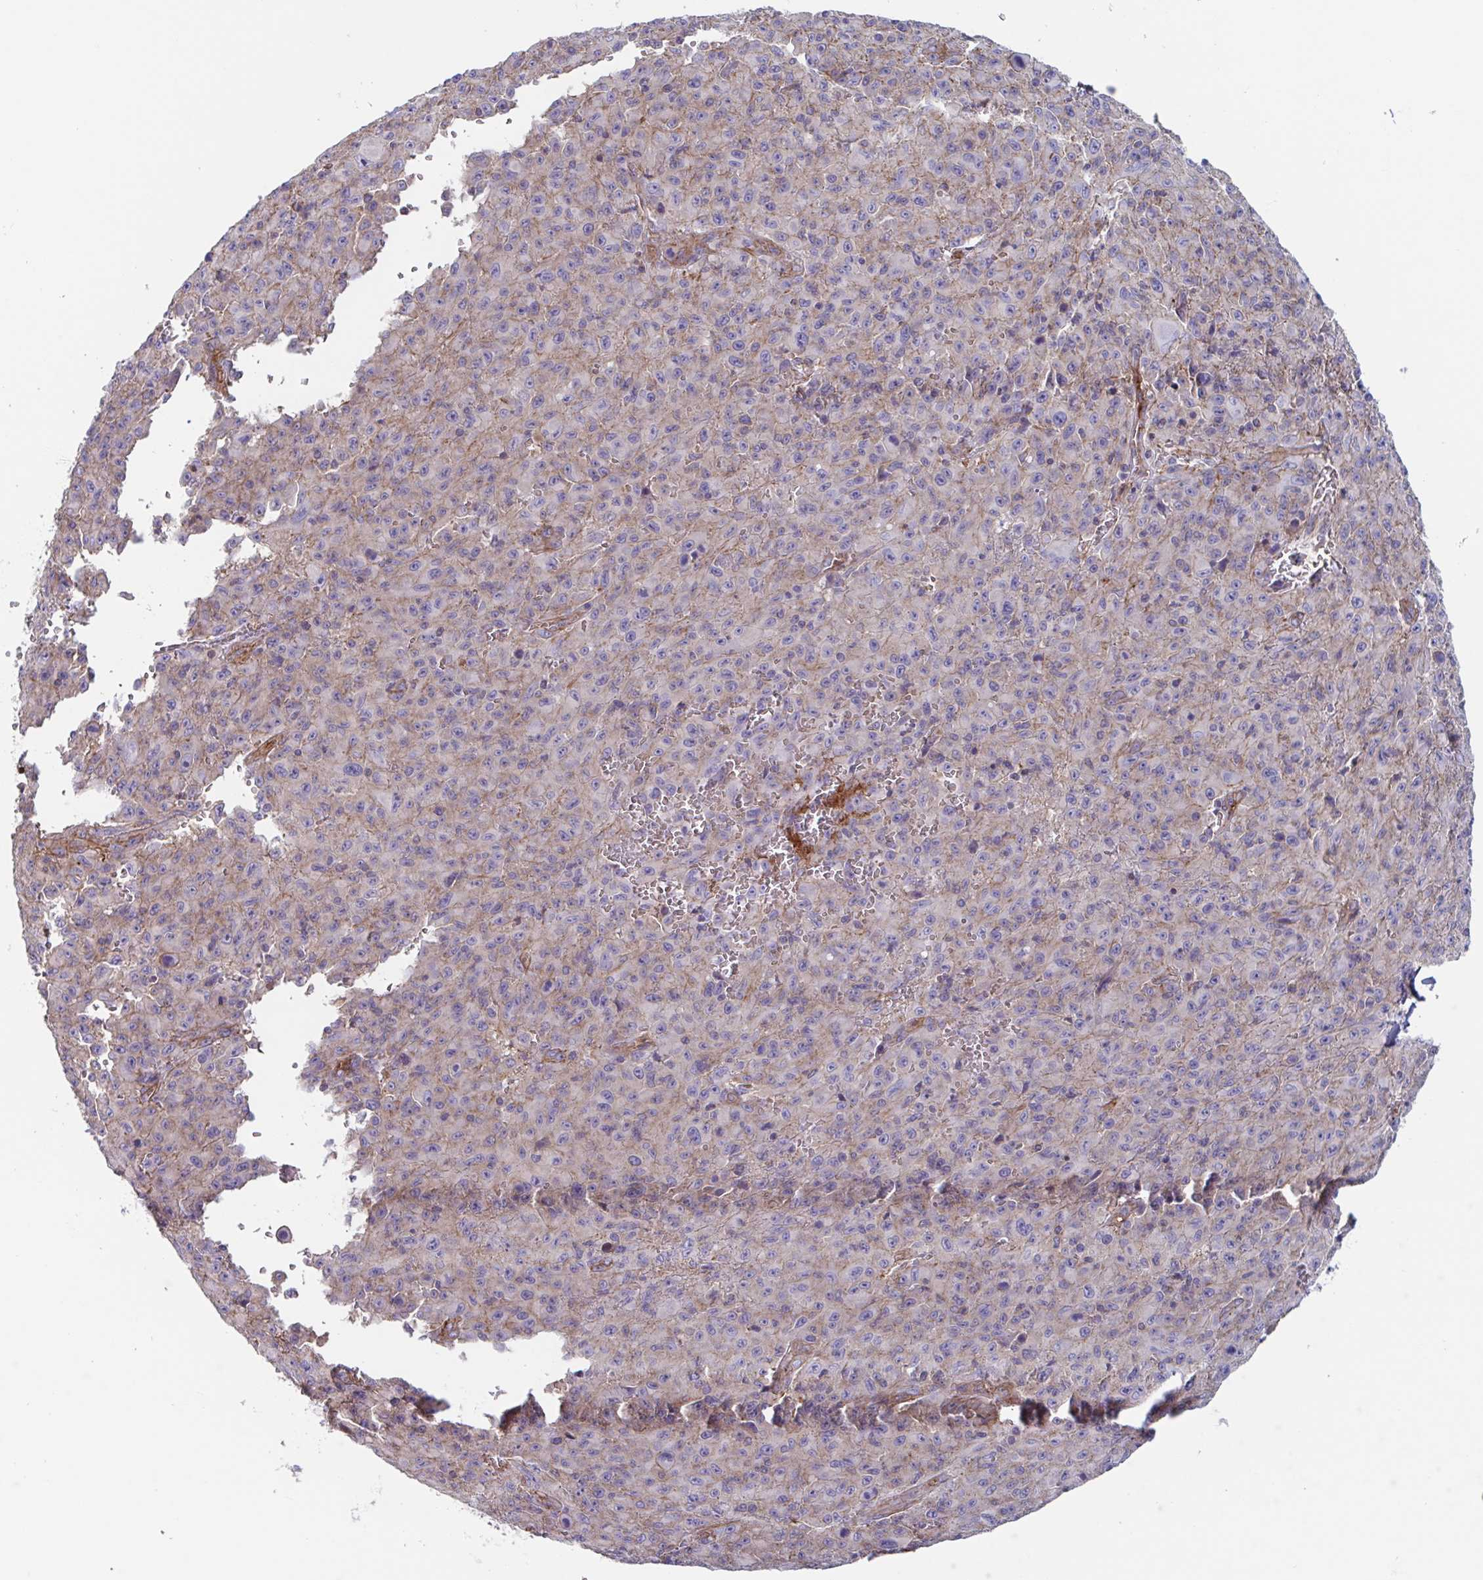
{"staining": {"intensity": "weak", "quantity": "<25%", "location": "cytoplasmic/membranous"}, "tissue": "melanoma", "cell_type": "Tumor cells", "image_type": "cancer", "snomed": [{"axis": "morphology", "description": "Malignant melanoma, NOS"}, {"axis": "topography", "description": "Skin"}], "caption": "Tumor cells are negative for brown protein staining in malignant melanoma.", "gene": "SHISA7", "patient": {"sex": "male", "age": 46}}